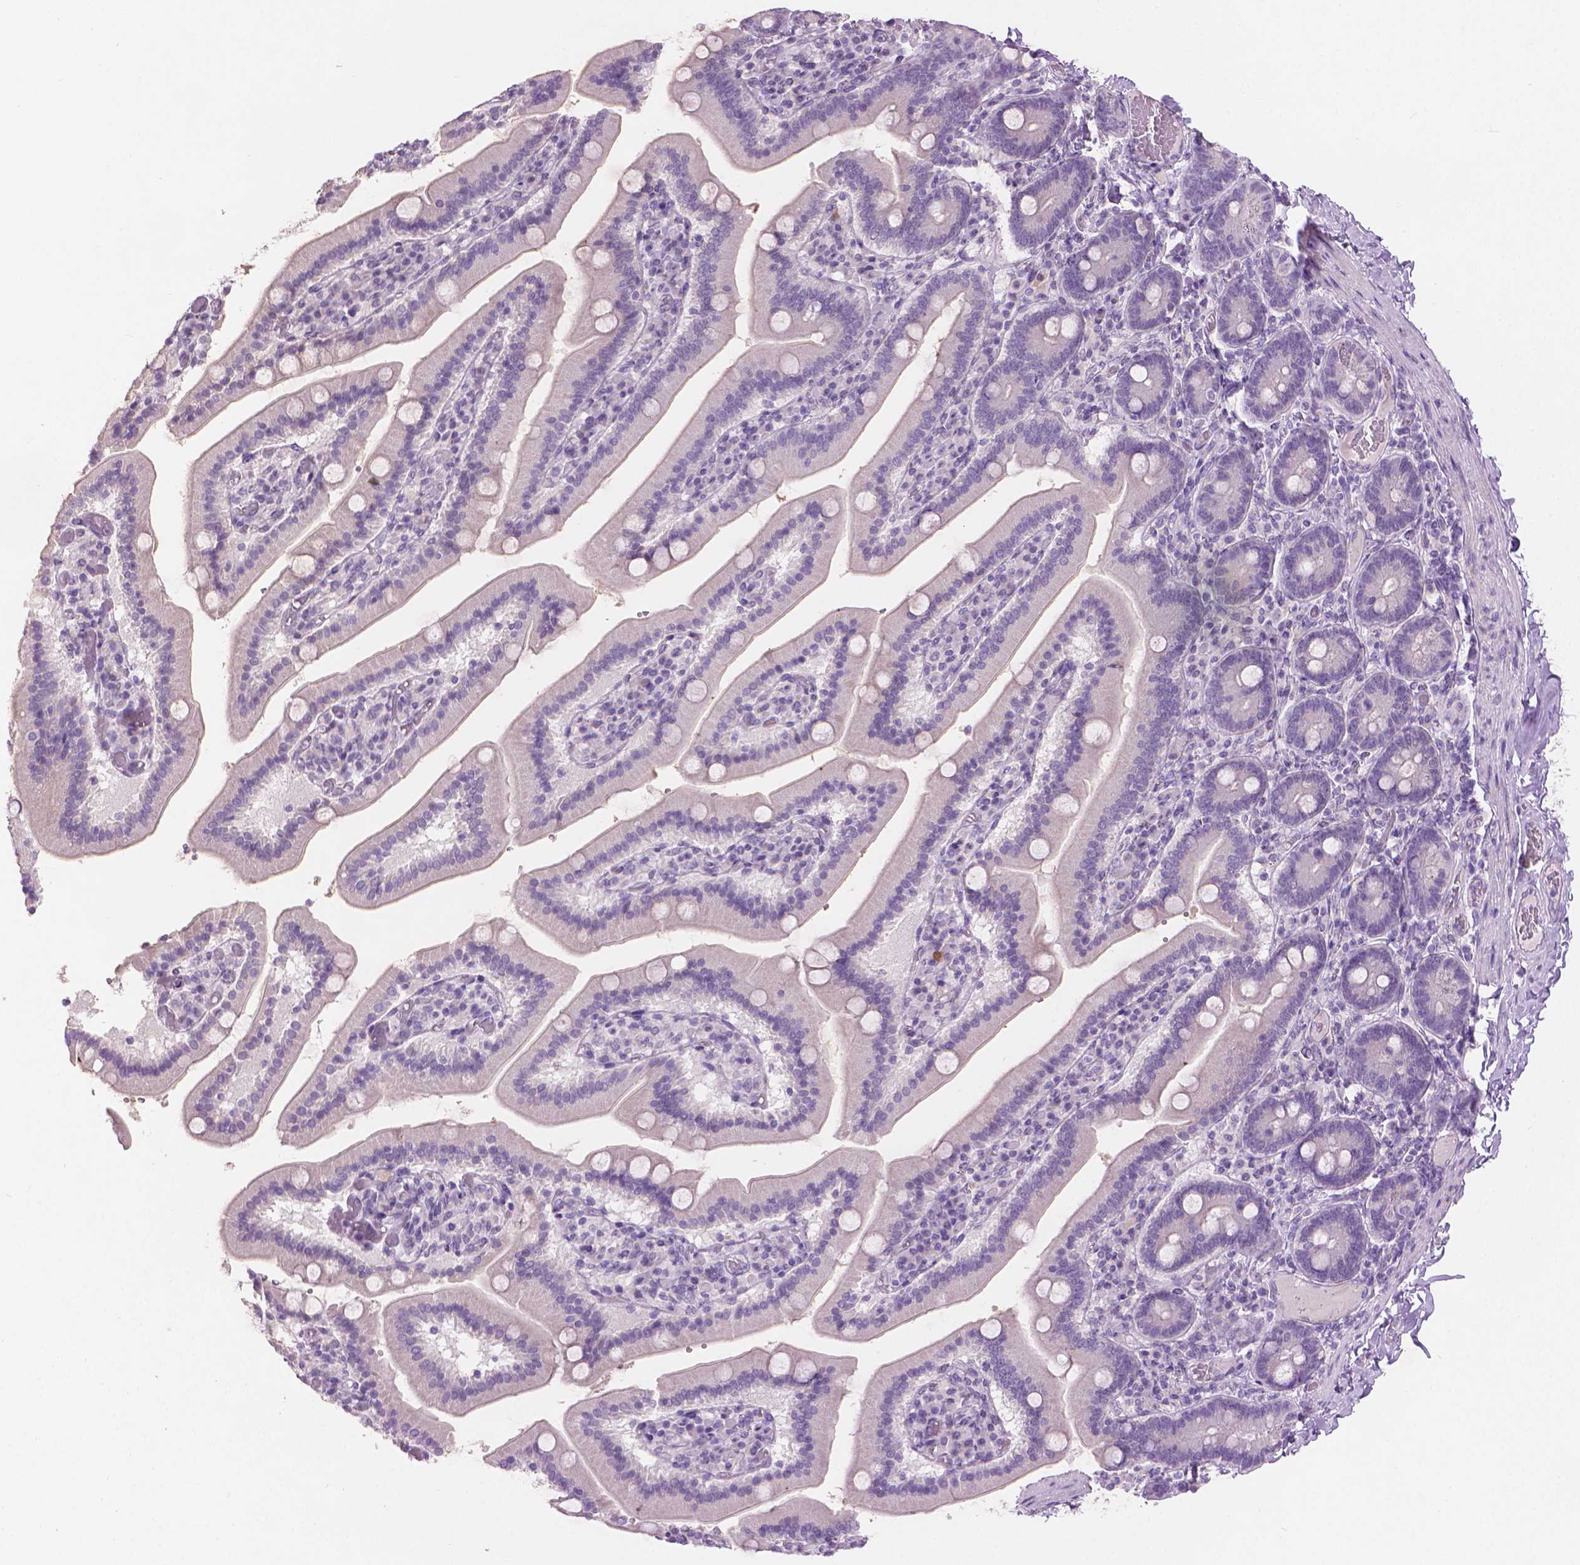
{"staining": {"intensity": "negative", "quantity": "none", "location": "none"}, "tissue": "duodenum", "cell_type": "Glandular cells", "image_type": "normal", "snomed": [{"axis": "morphology", "description": "Normal tissue, NOS"}, {"axis": "topography", "description": "Duodenum"}], "caption": "The photomicrograph exhibits no significant staining in glandular cells of duodenum.", "gene": "MLANA", "patient": {"sex": "female", "age": 62}}